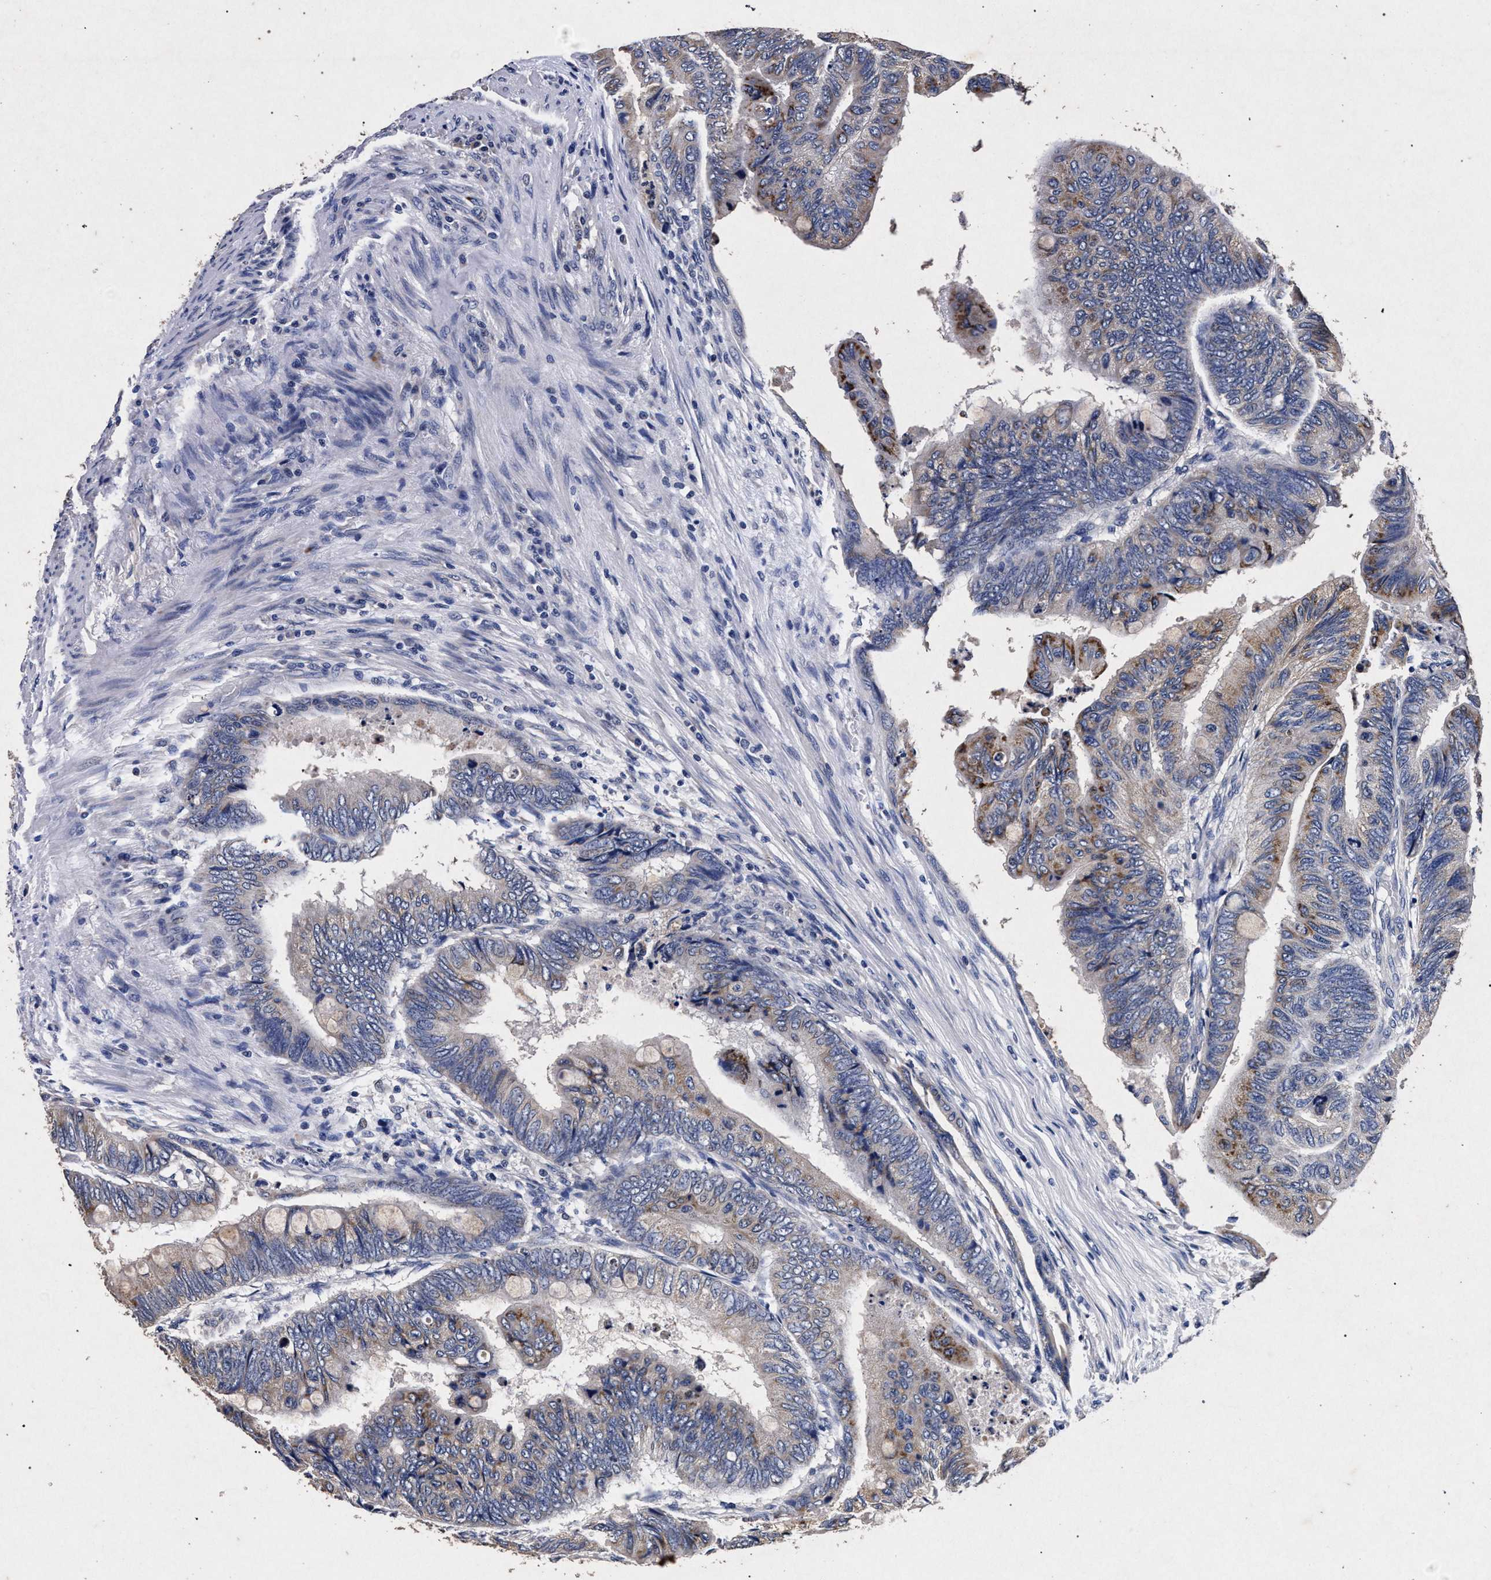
{"staining": {"intensity": "moderate", "quantity": "<25%", "location": "cytoplasmic/membranous"}, "tissue": "colorectal cancer", "cell_type": "Tumor cells", "image_type": "cancer", "snomed": [{"axis": "morphology", "description": "Normal tissue, NOS"}, {"axis": "morphology", "description": "Adenocarcinoma, NOS"}, {"axis": "topography", "description": "Rectum"}, {"axis": "topography", "description": "Peripheral nerve tissue"}], "caption": "Colorectal adenocarcinoma was stained to show a protein in brown. There is low levels of moderate cytoplasmic/membranous expression in about <25% of tumor cells. (brown staining indicates protein expression, while blue staining denotes nuclei).", "gene": "ATP1A2", "patient": {"sex": "male", "age": 92}}